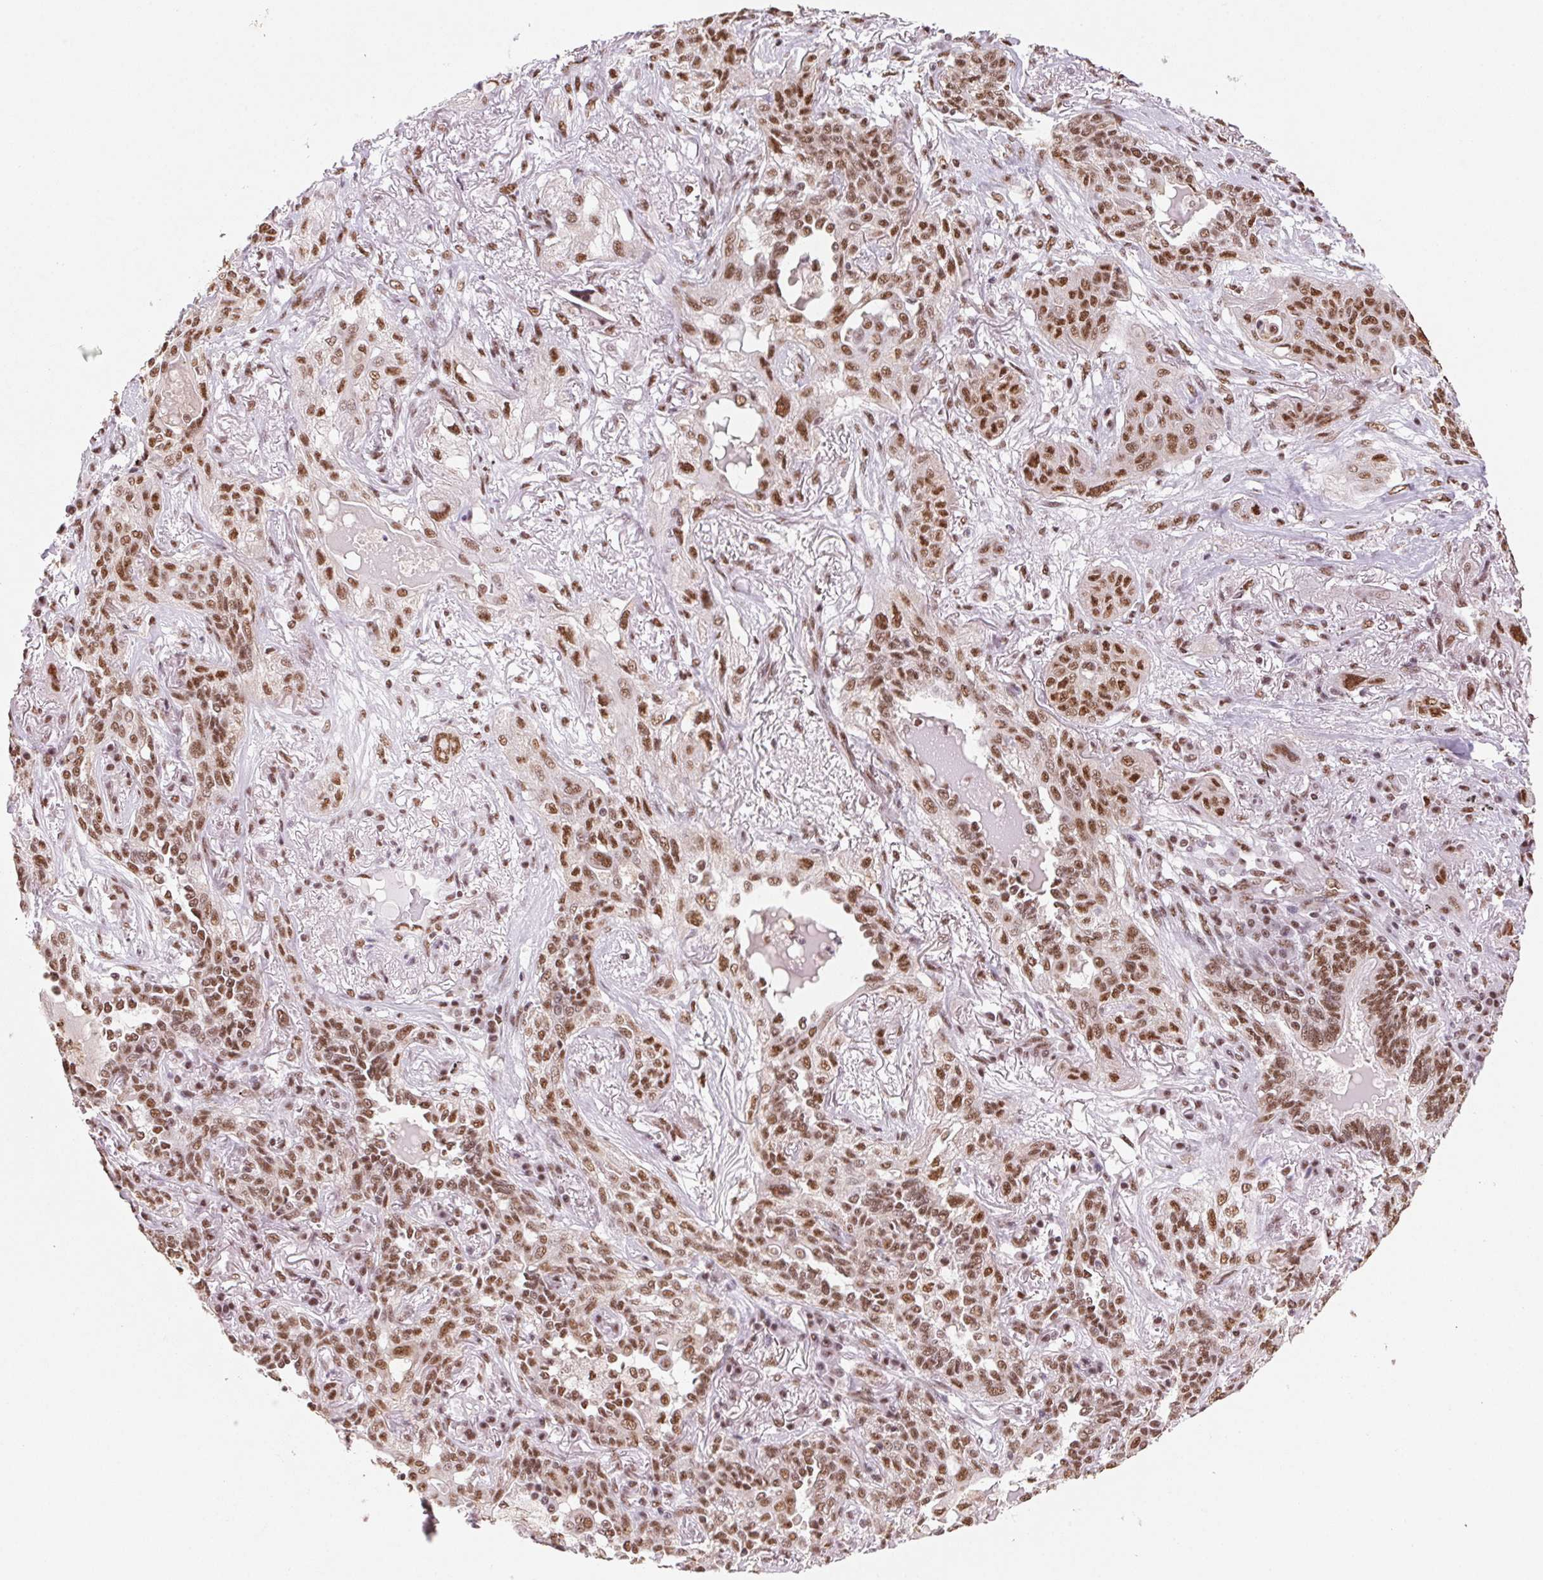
{"staining": {"intensity": "moderate", "quantity": ">75%", "location": "nuclear"}, "tissue": "lung cancer", "cell_type": "Tumor cells", "image_type": "cancer", "snomed": [{"axis": "morphology", "description": "Squamous cell carcinoma, NOS"}, {"axis": "topography", "description": "Lung"}], "caption": "Immunohistochemistry (DAB (3,3'-diaminobenzidine)) staining of human lung squamous cell carcinoma exhibits moderate nuclear protein staining in about >75% of tumor cells.", "gene": "SNRPG", "patient": {"sex": "female", "age": 70}}